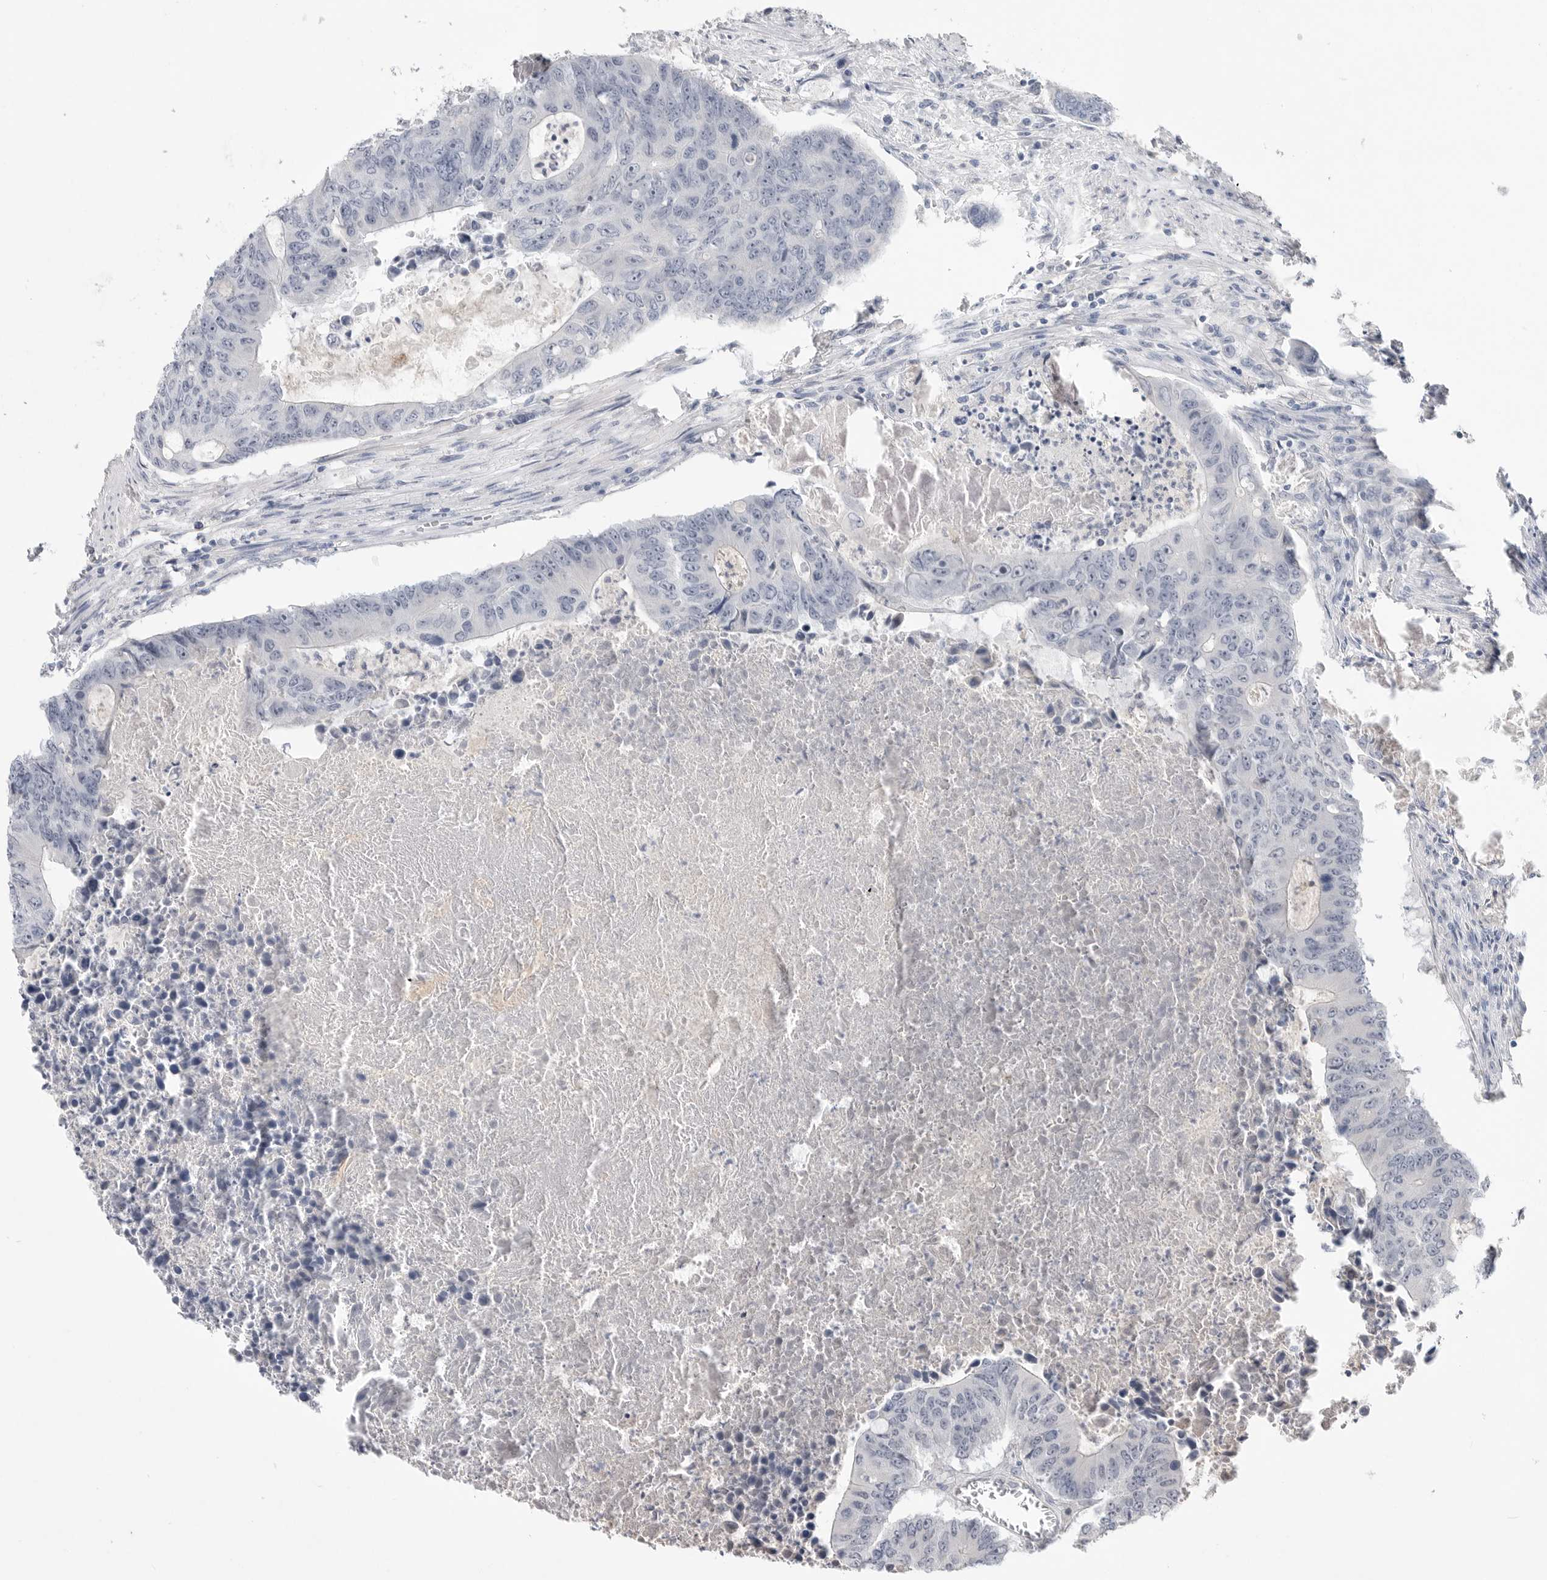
{"staining": {"intensity": "negative", "quantity": "none", "location": "none"}, "tissue": "colorectal cancer", "cell_type": "Tumor cells", "image_type": "cancer", "snomed": [{"axis": "morphology", "description": "Adenocarcinoma, NOS"}, {"axis": "topography", "description": "Colon"}], "caption": "DAB immunohistochemical staining of colorectal adenocarcinoma displays no significant staining in tumor cells.", "gene": "ITGAD", "patient": {"sex": "male", "age": 87}}